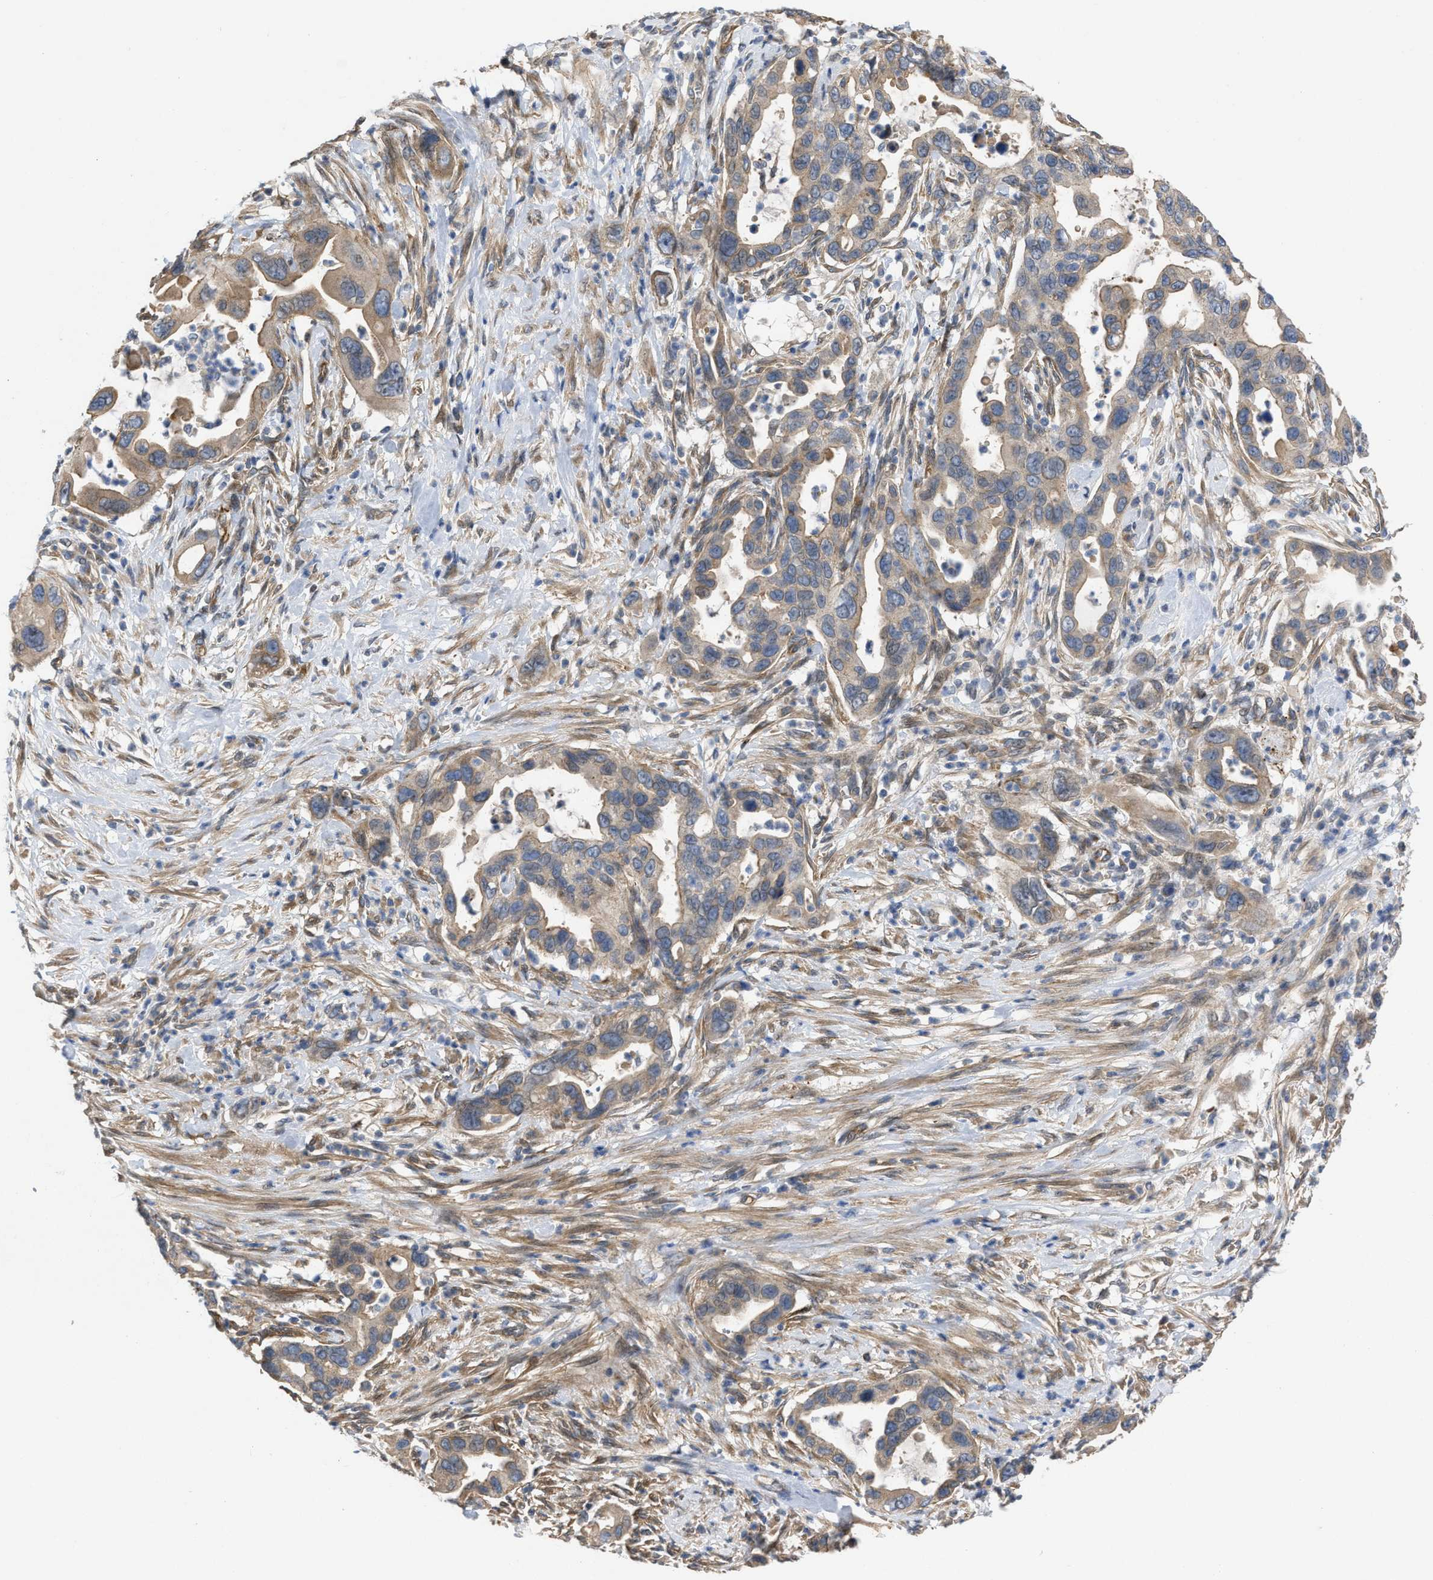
{"staining": {"intensity": "weak", "quantity": ">75%", "location": "cytoplasmic/membranous"}, "tissue": "pancreatic cancer", "cell_type": "Tumor cells", "image_type": "cancer", "snomed": [{"axis": "morphology", "description": "Adenocarcinoma, NOS"}, {"axis": "topography", "description": "Pancreas"}], "caption": "A low amount of weak cytoplasmic/membranous staining is appreciated in approximately >75% of tumor cells in pancreatic adenocarcinoma tissue.", "gene": "SLC4A11", "patient": {"sex": "female", "age": 70}}